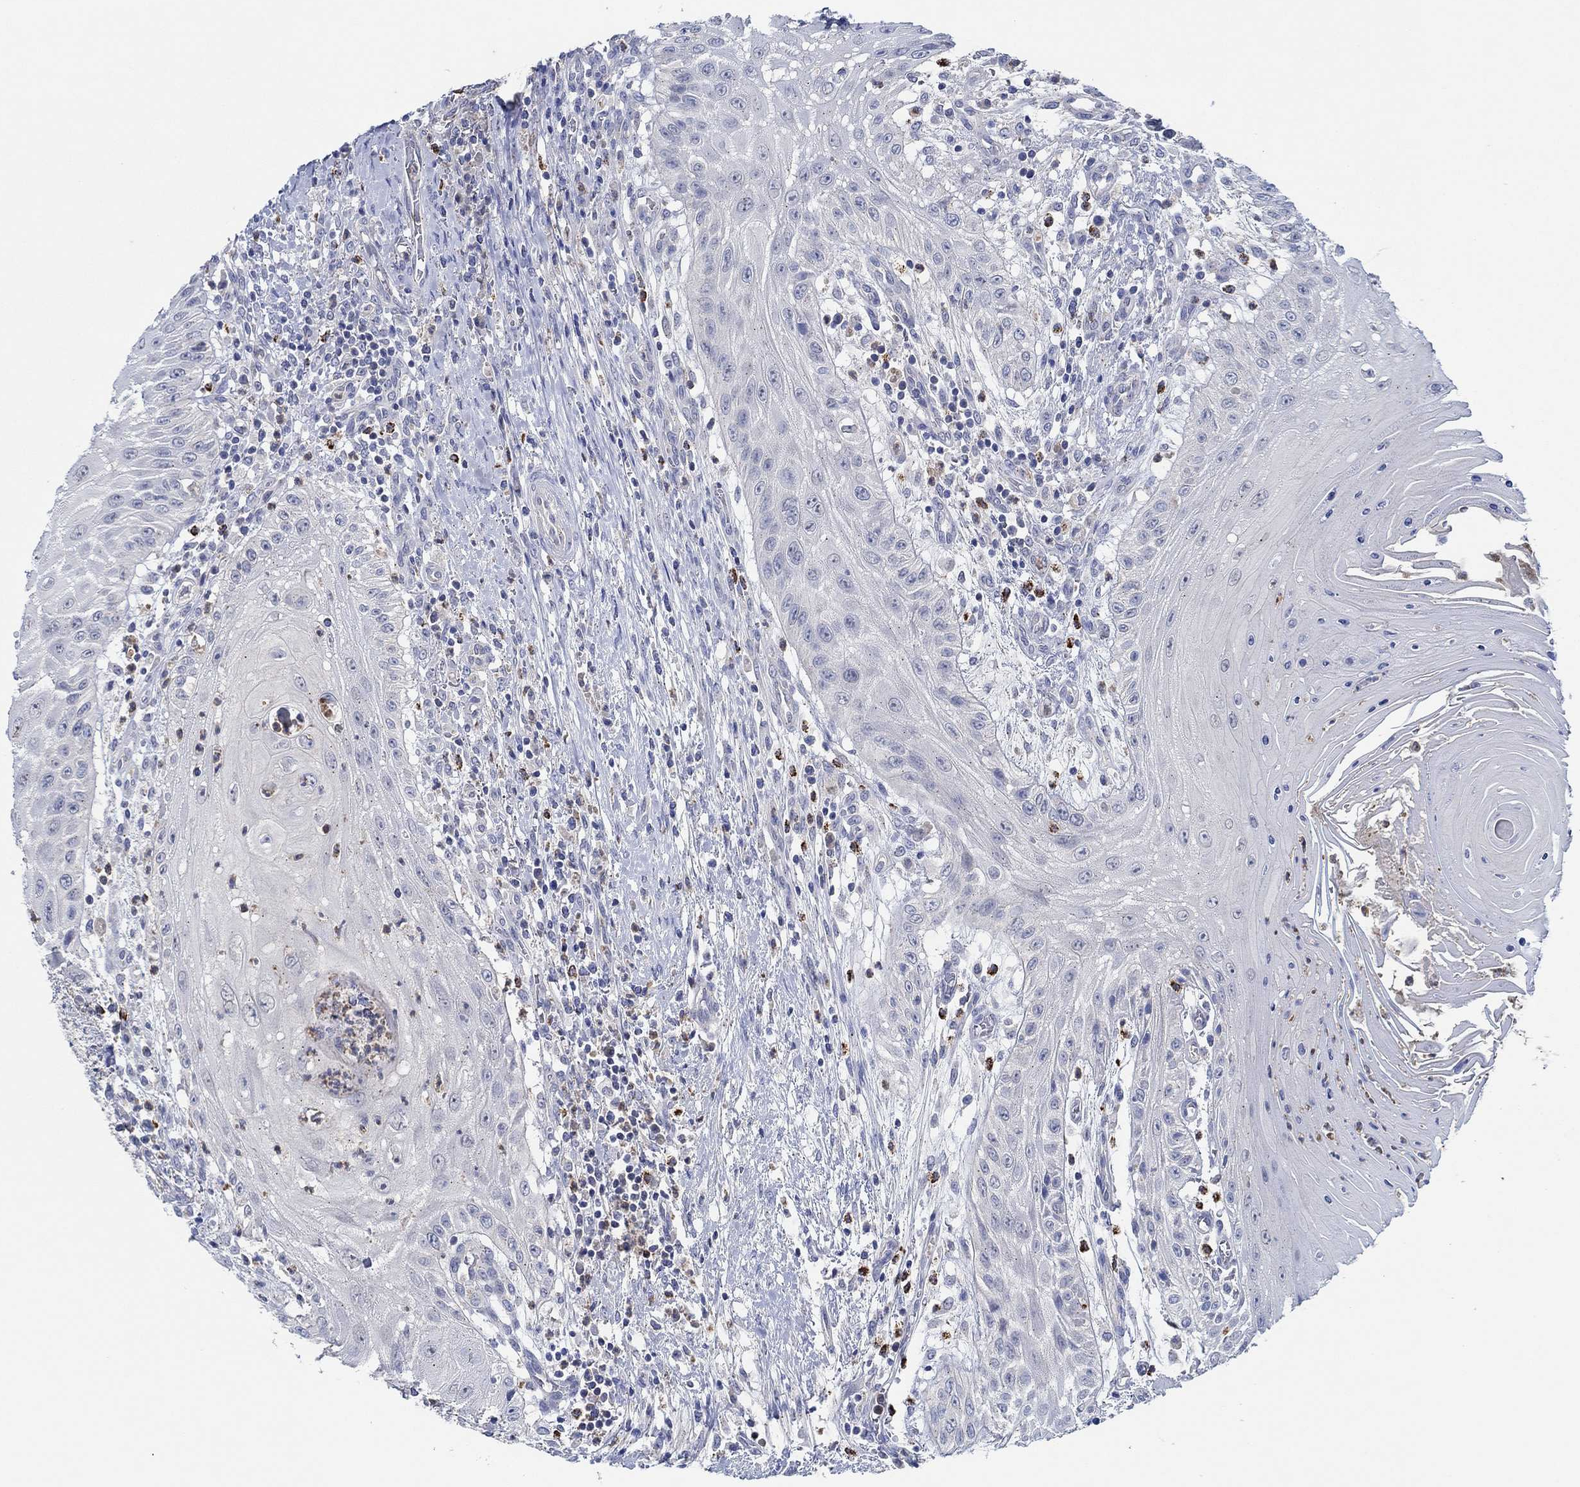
{"staining": {"intensity": "negative", "quantity": "none", "location": "none"}, "tissue": "head and neck cancer", "cell_type": "Tumor cells", "image_type": "cancer", "snomed": [{"axis": "morphology", "description": "Squamous cell carcinoma, NOS"}, {"axis": "topography", "description": "Oral tissue"}, {"axis": "topography", "description": "Head-Neck"}], "caption": "Immunohistochemical staining of head and neck cancer (squamous cell carcinoma) reveals no significant positivity in tumor cells.", "gene": "CPM", "patient": {"sex": "male", "age": 58}}